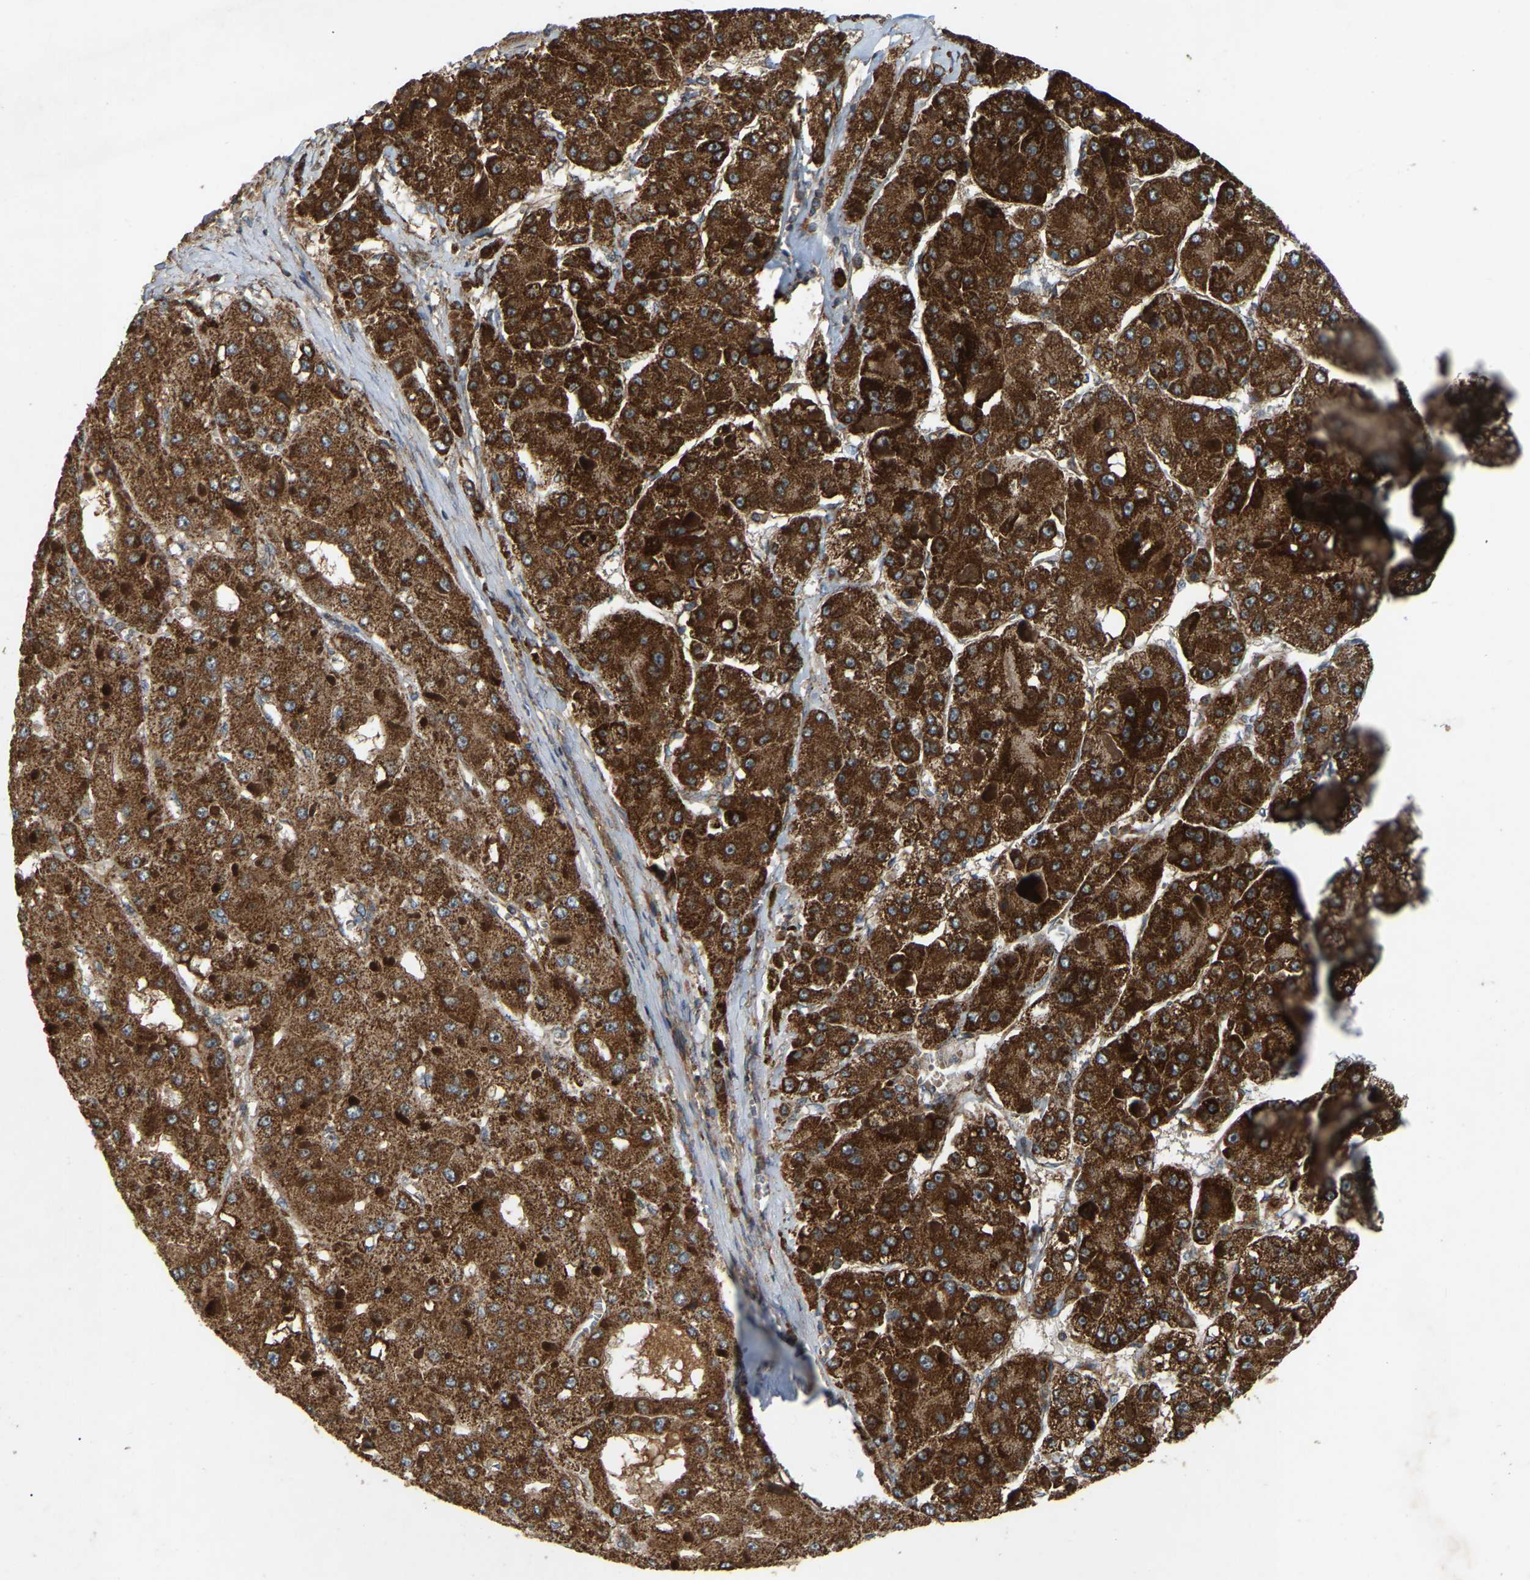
{"staining": {"intensity": "strong", "quantity": ">75%", "location": "cytoplasmic/membranous"}, "tissue": "liver cancer", "cell_type": "Tumor cells", "image_type": "cancer", "snomed": [{"axis": "morphology", "description": "Carcinoma, Hepatocellular, NOS"}, {"axis": "topography", "description": "Liver"}], "caption": "A high amount of strong cytoplasmic/membranous positivity is identified in approximately >75% of tumor cells in liver hepatocellular carcinoma tissue.", "gene": "SAMD9L", "patient": {"sex": "female", "age": 73}}